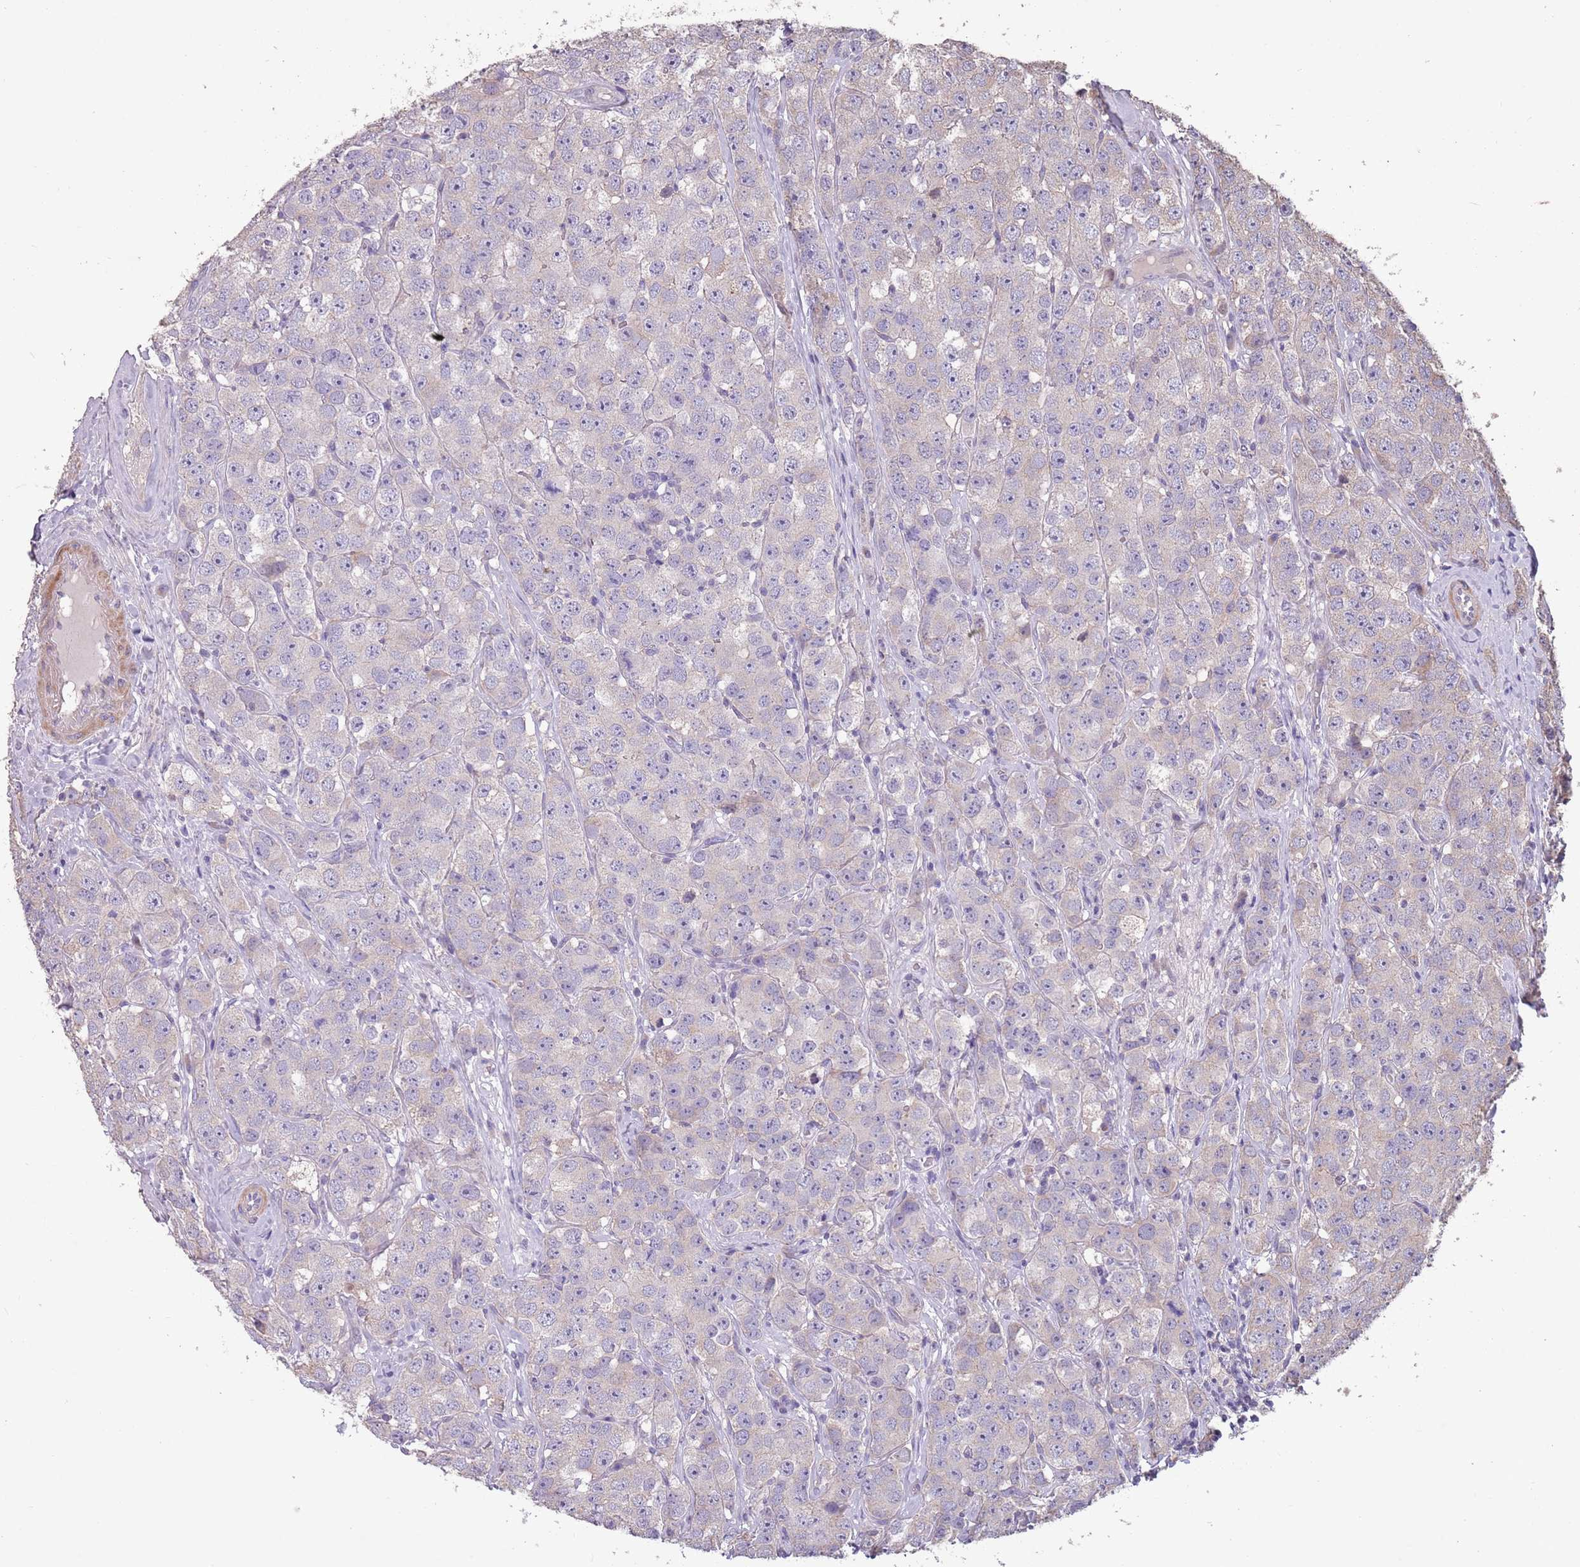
{"staining": {"intensity": "weak", "quantity": "25%-75%", "location": "cytoplasmic/membranous"}, "tissue": "testis cancer", "cell_type": "Tumor cells", "image_type": "cancer", "snomed": [{"axis": "morphology", "description": "Seminoma, NOS"}, {"axis": "topography", "description": "Testis"}], "caption": "Seminoma (testis) stained with DAB (3,3'-diaminobenzidine) immunohistochemistry reveals low levels of weak cytoplasmic/membranous staining in about 25%-75% of tumor cells. The staining was performed using DAB (3,3'-diaminobenzidine) to visualize the protein expression in brown, while the nuclei were stained in blue with hematoxylin (Magnification: 20x).", "gene": "MBD3L1", "patient": {"sex": "male", "age": 28}}